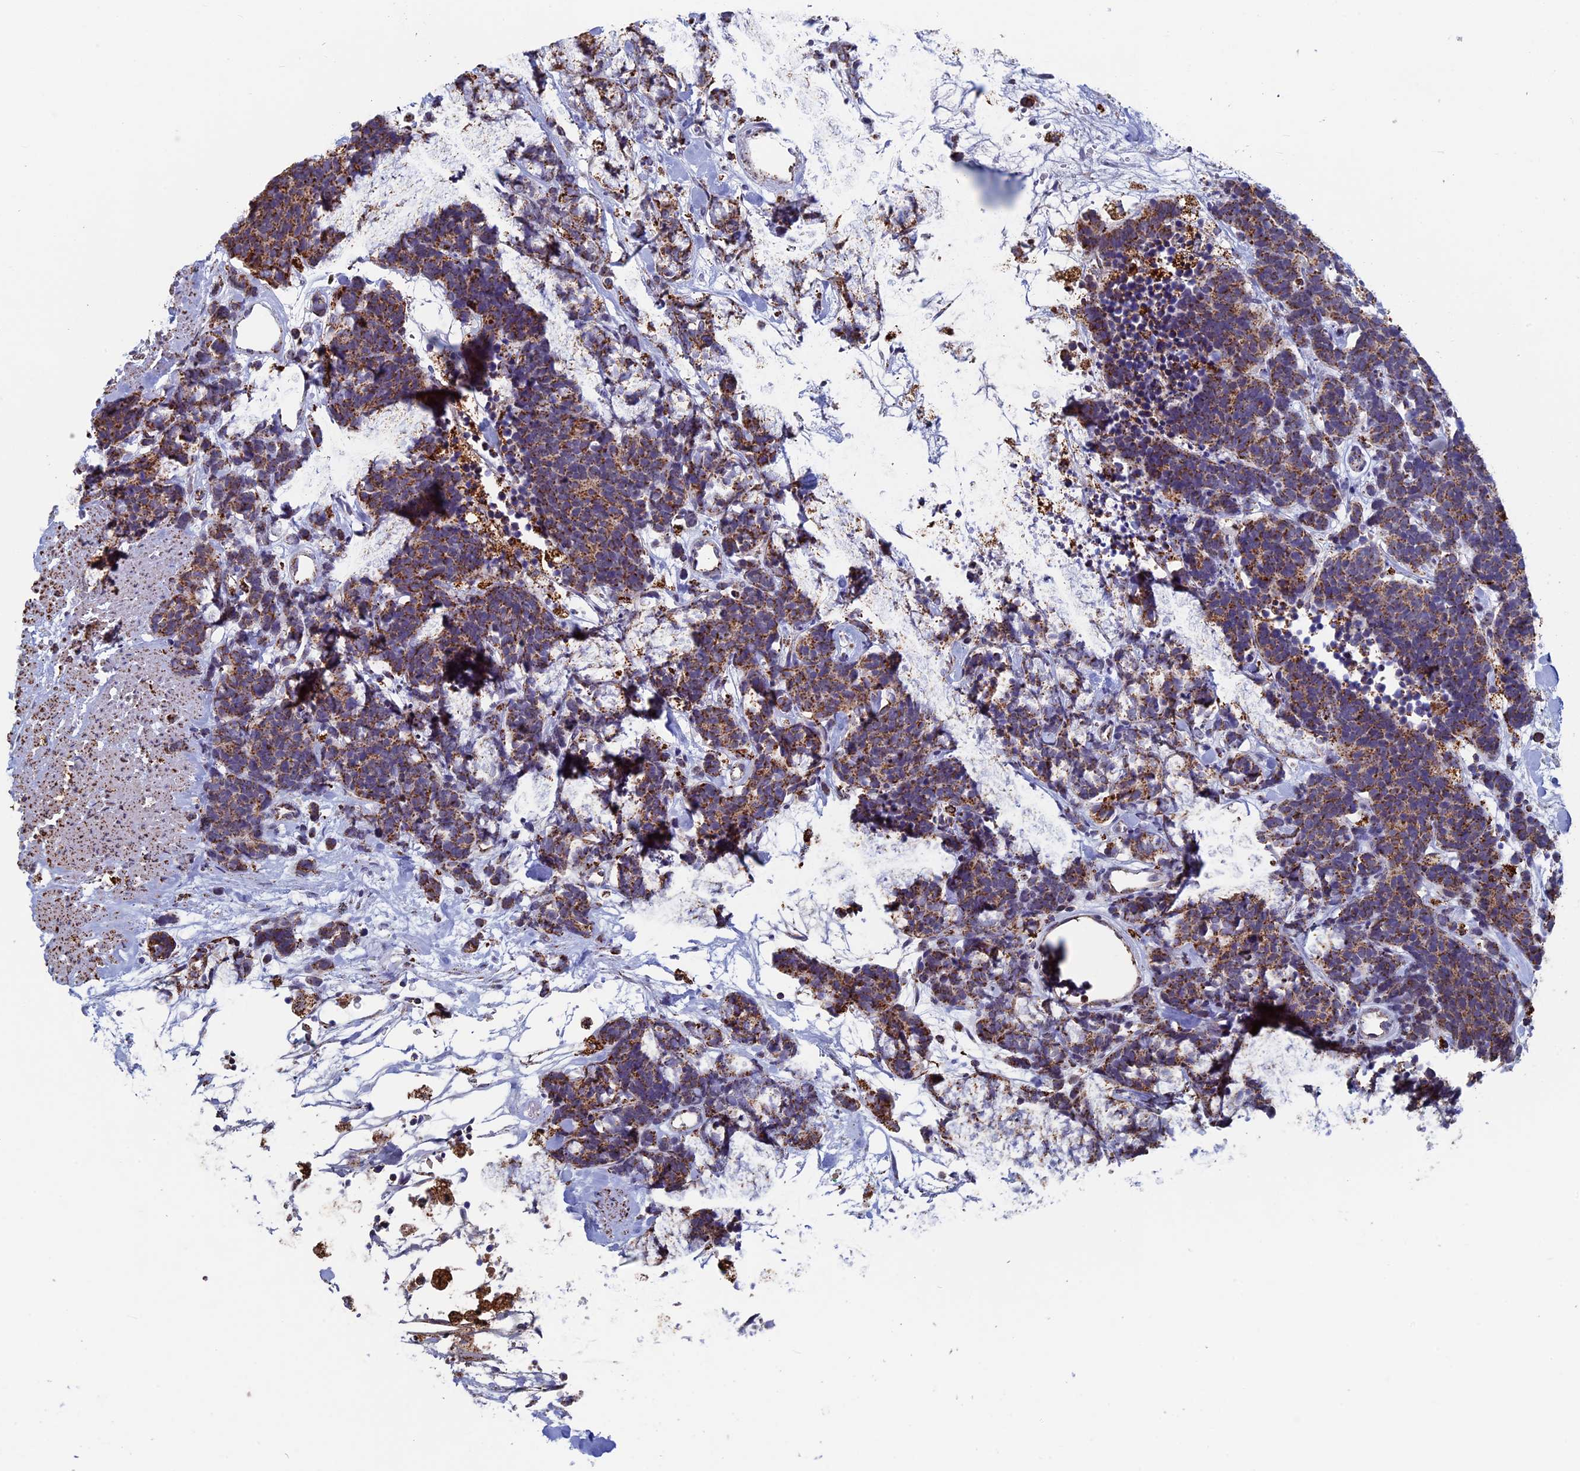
{"staining": {"intensity": "moderate", "quantity": ">75%", "location": "cytoplasmic/membranous"}, "tissue": "carcinoid", "cell_type": "Tumor cells", "image_type": "cancer", "snomed": [{"axis": "morphology", "description": "Carcinoma, NOS"}, {"axis": "morphology", "description": "Carcinoid, malignant, NOS"}, {"axis": "topography", "description": "Urinary bladder"}], "caption": "Carcinoid tissue reveals moderate cytoplasmic/membranous expression in about >75% of tumor cells", "gene": "SEC24D", "patient": {"sex": "male", "age": 57}}